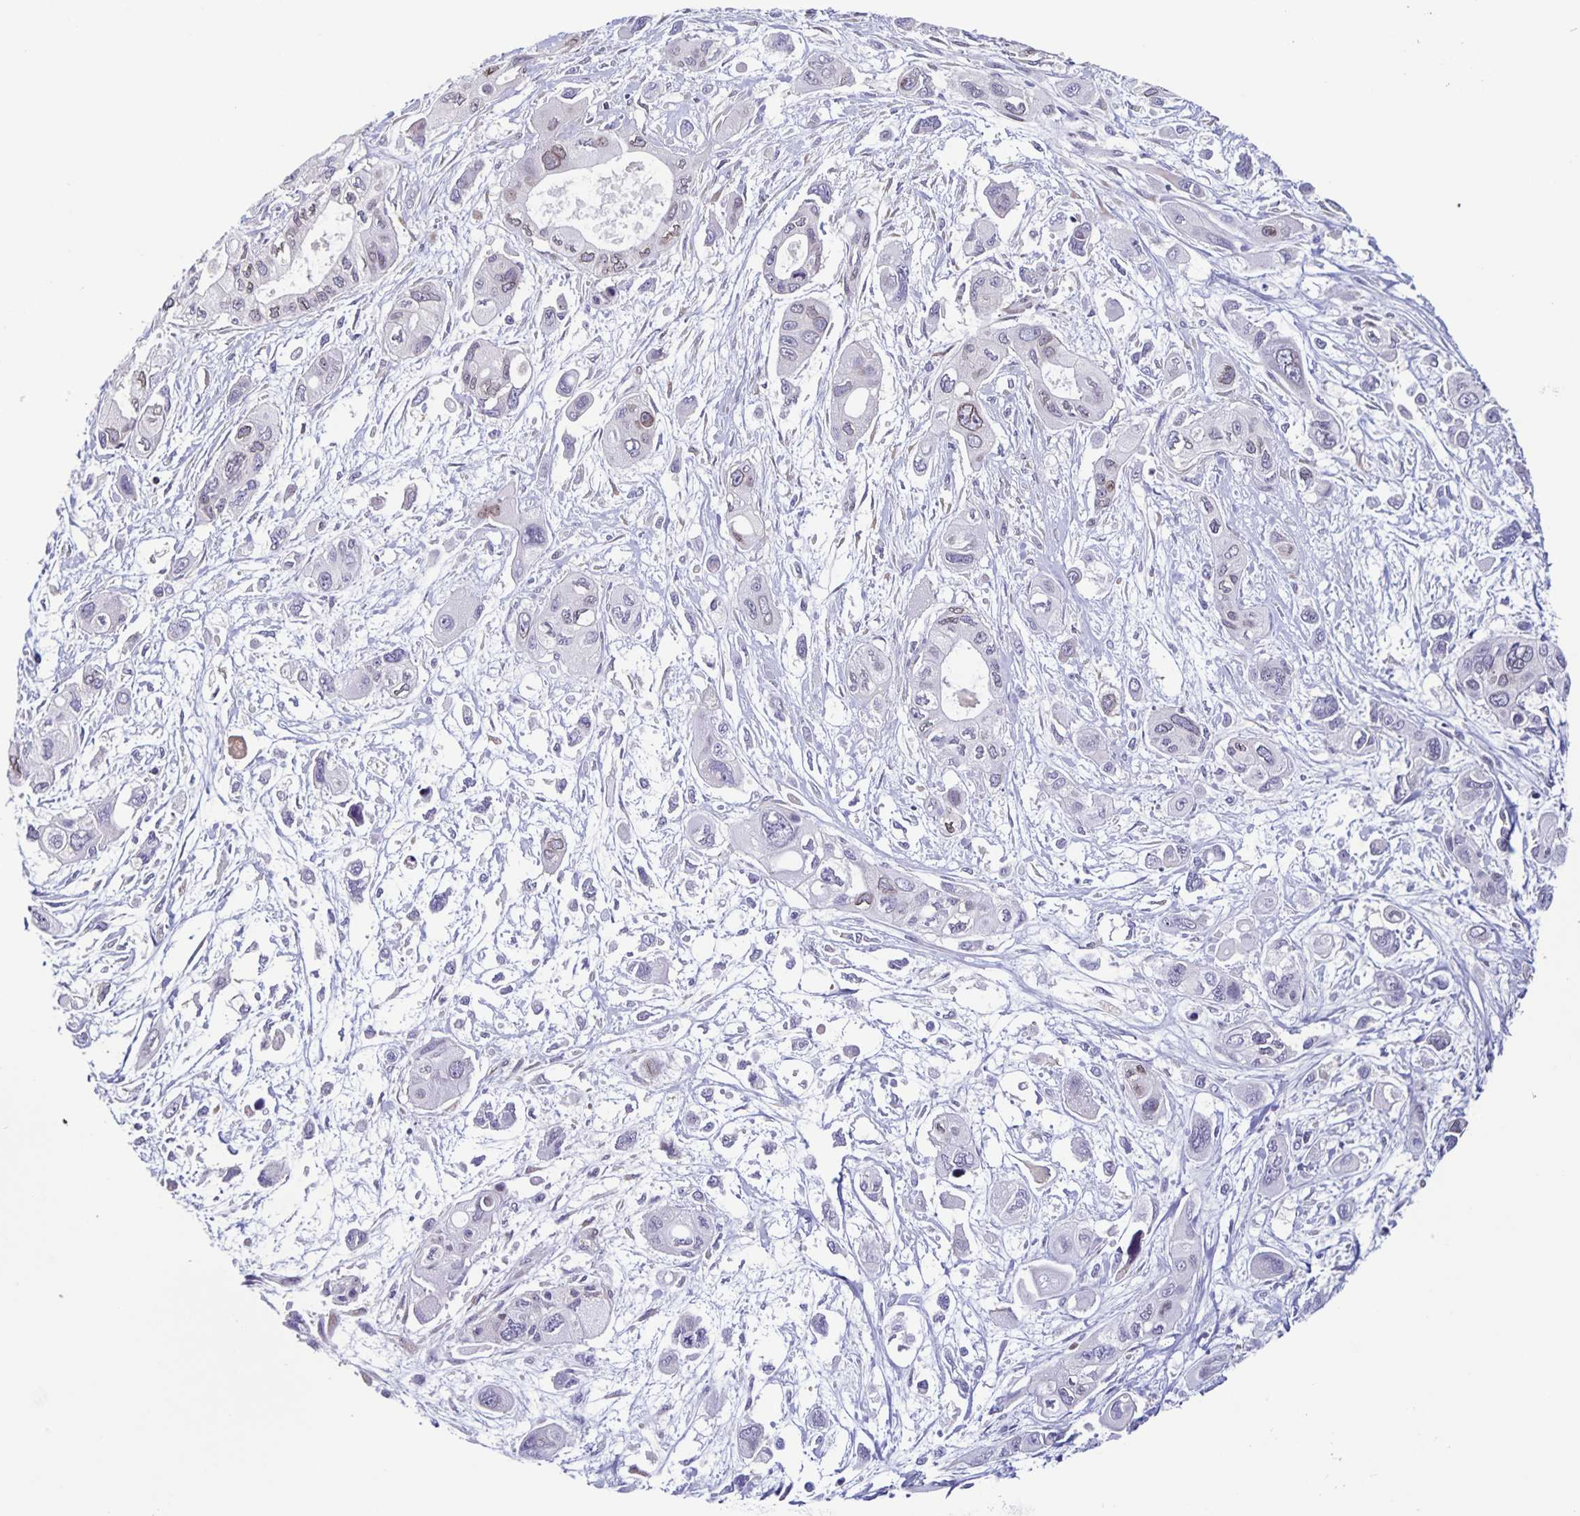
{"staining": {"intensity": "negative", "quantity": "none", "location": "none"}, "tissue": "pancreatic cancer", "cell_type": "Tumor cells", "image_type": "cancer", "snomed": [{"axis": "morphology", "description": "Adenocarcinoma, NOS"}, {"axis": "topography", "description": "Pancreas"}], "caption": "Pancreatic cancer (adenocarcinoma) stained for a protein using IHC reveals no staining tumor cells.", "gene": "SYNE2", "patient": {"sex": "female", "age": 47}}